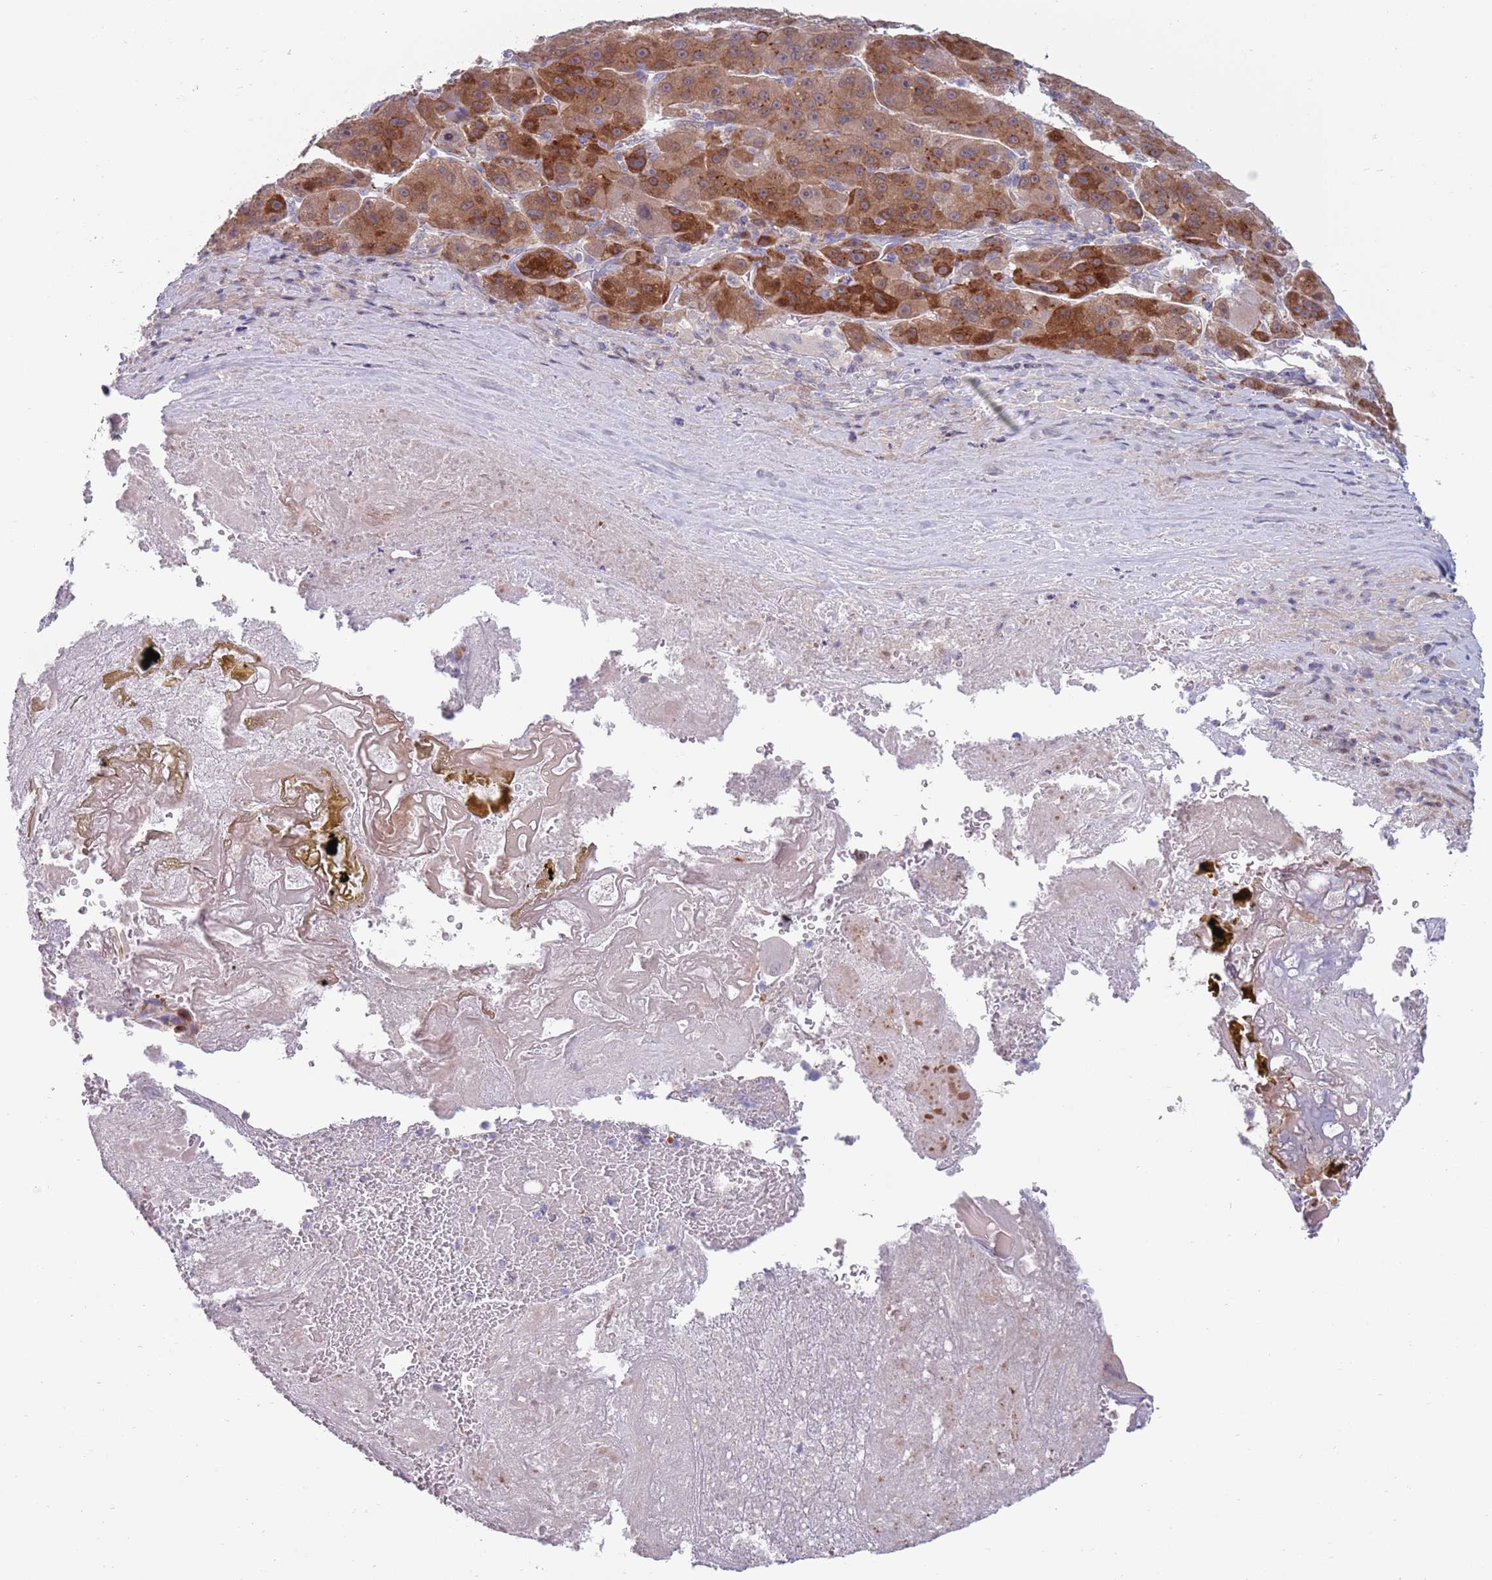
{"staining": {"intensity": "moderate", "quantity": ">75%", "location": "cytoplasmic/membranous"}, "tissue": "liver cancer", "cell_type": "Tumor cells", "image_type": "cancer", "snomed": [{"axis": "morphology", "description": "Carcinoma, Hepatocellular, NOS"}, {"axis": "topography", "description": "Liver"}], "caption": "Protein analysis of liver cancer (hepatocellular carcinoma) tissue demonstrates moderate cytoplasmic/membranous positivity in about >75% of tumor cells.", "gene": "CLNS1A", "patient": {"sex": "male", "age": 76}}